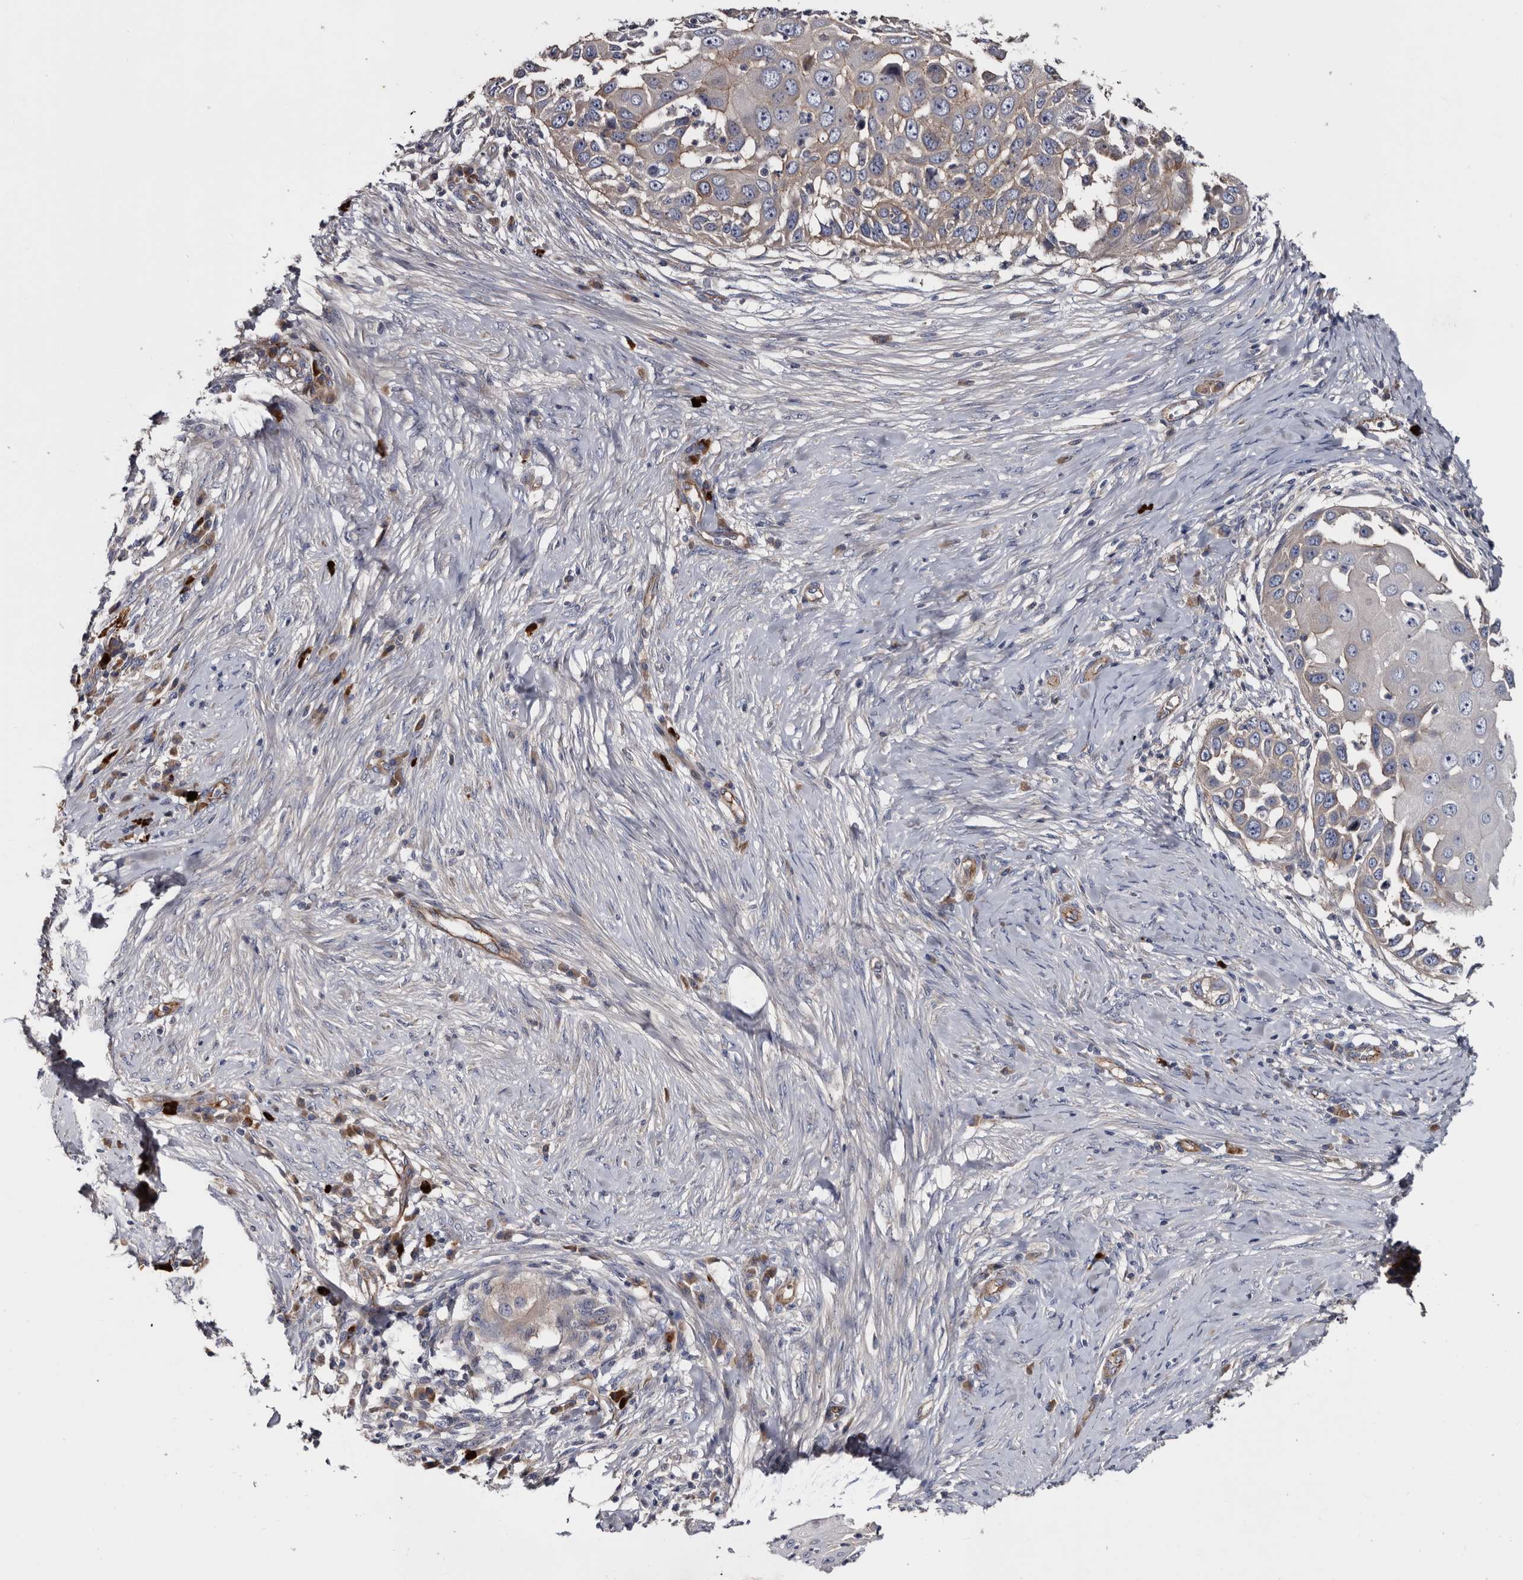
{"staining": {"intensity": "moderate", "quantity": "<25%", "location": "cytoplasmic/membranous"}, "tissue": "skin cancer", "cell_type": "Tumor cells", "image_type": "cancer", "snomed": [{"axis": "morphology", "description": "Squamous cell carcinoma, NOS"}, {"axis": "topography", "description": "Skin"}], "caption": "Skin cancer stained for a protein (brown) demonstrates moderate cytoplasmic/membranous positive positivity in approximately <25% of tumor cells.", "gene": "TSPAN17", "patient": {"sex": "female", "age": 44}}